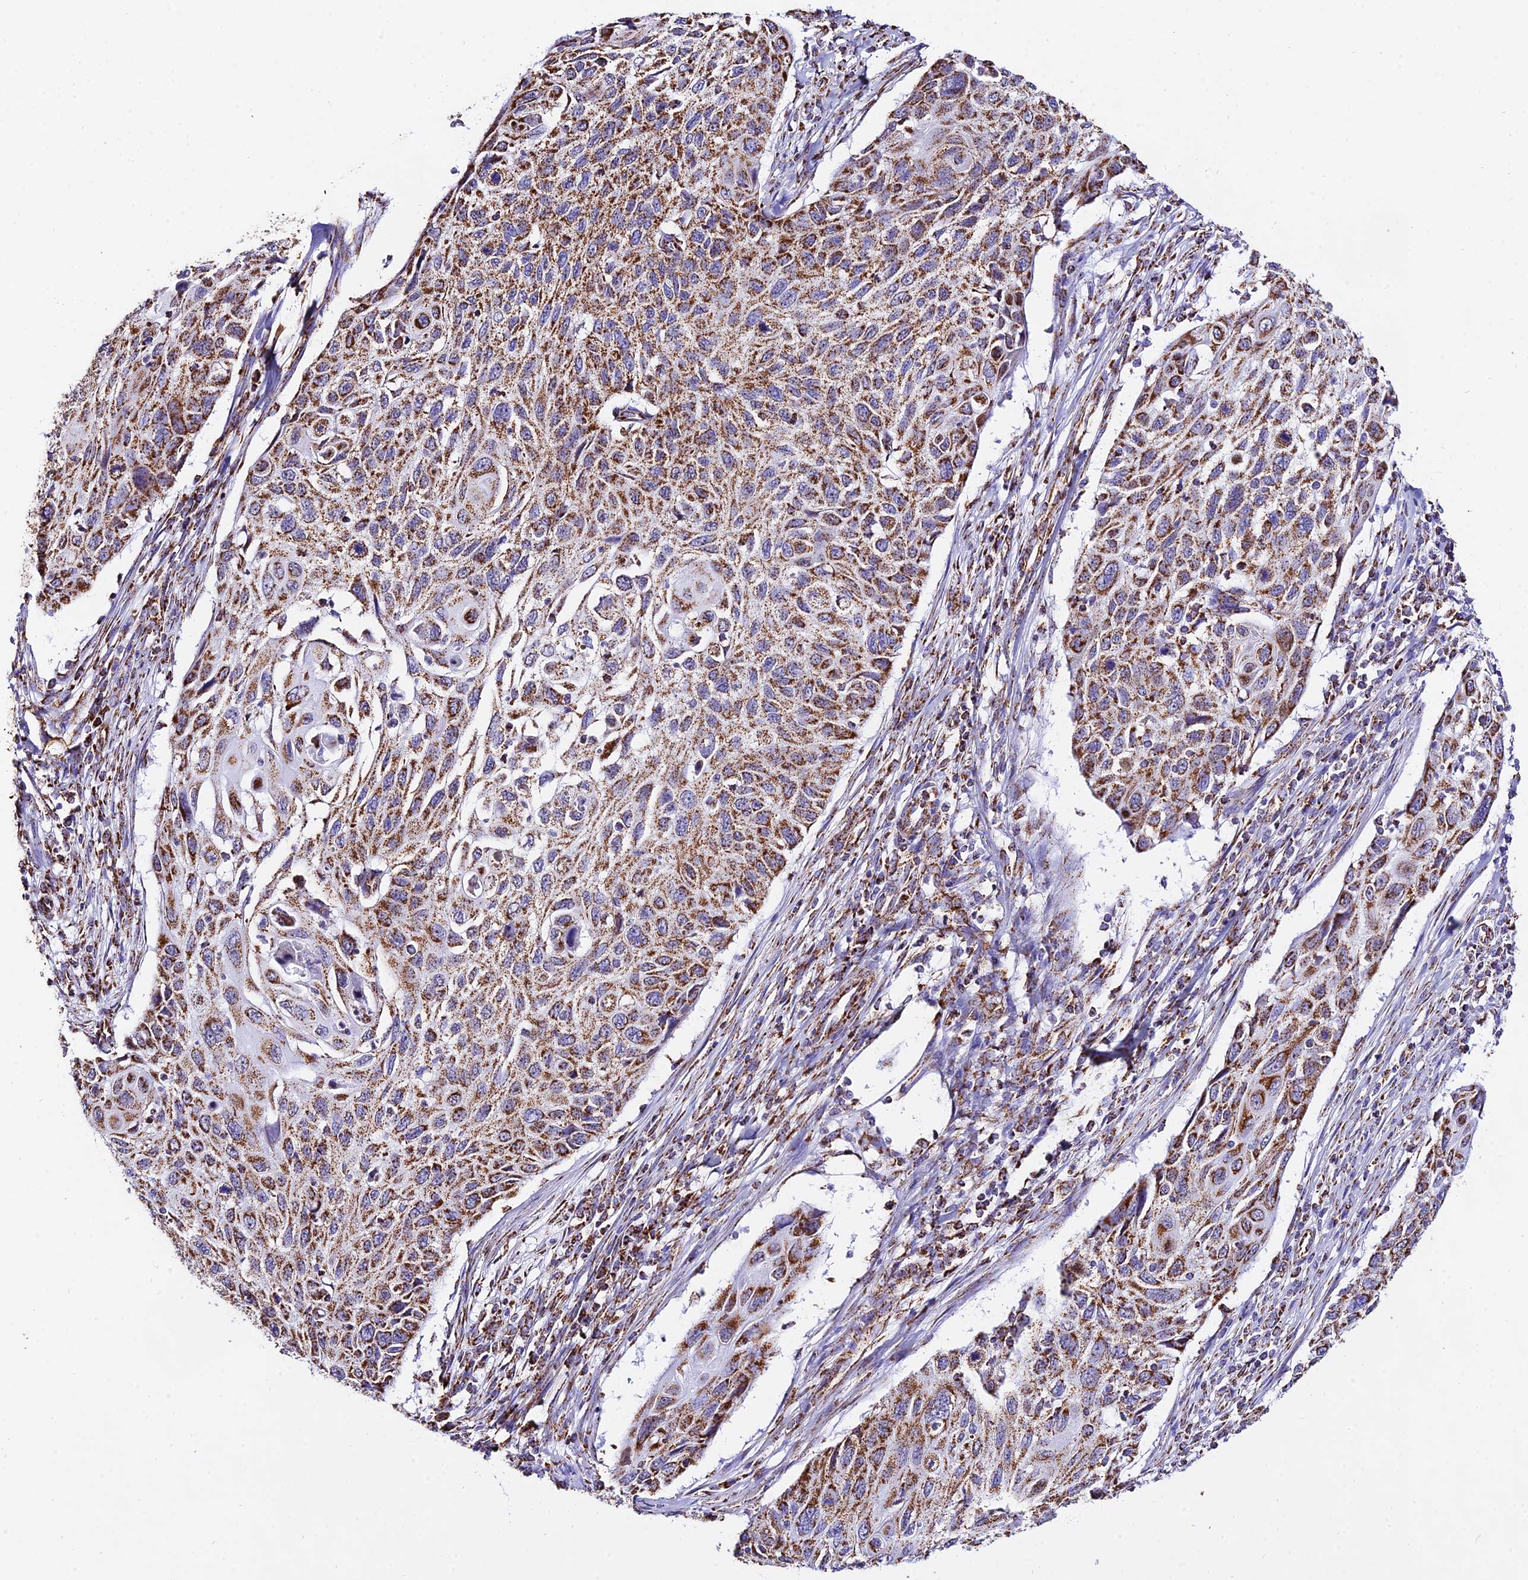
{"staining": {"intensity": "moderate", "quantity": ">75%", "location": "cytoplasmic/membranous"}, "tissue": "cervical cancer", "cell_type": "Tumor cells", "image_type": "cancer", "snomed": [{"axis": "morphology", "description": "Squamous cell carcinoma, NOS"}, {"axis": "topography", "description": "Cervix"}], "caption": "A histopathology image of human cervical cancer stained for a protein shows moderate cytoplasmic/membranous brown staining in tumor cells.", "gene": "ATP5PD", "patient": {"sex": "female", "age": 70}}